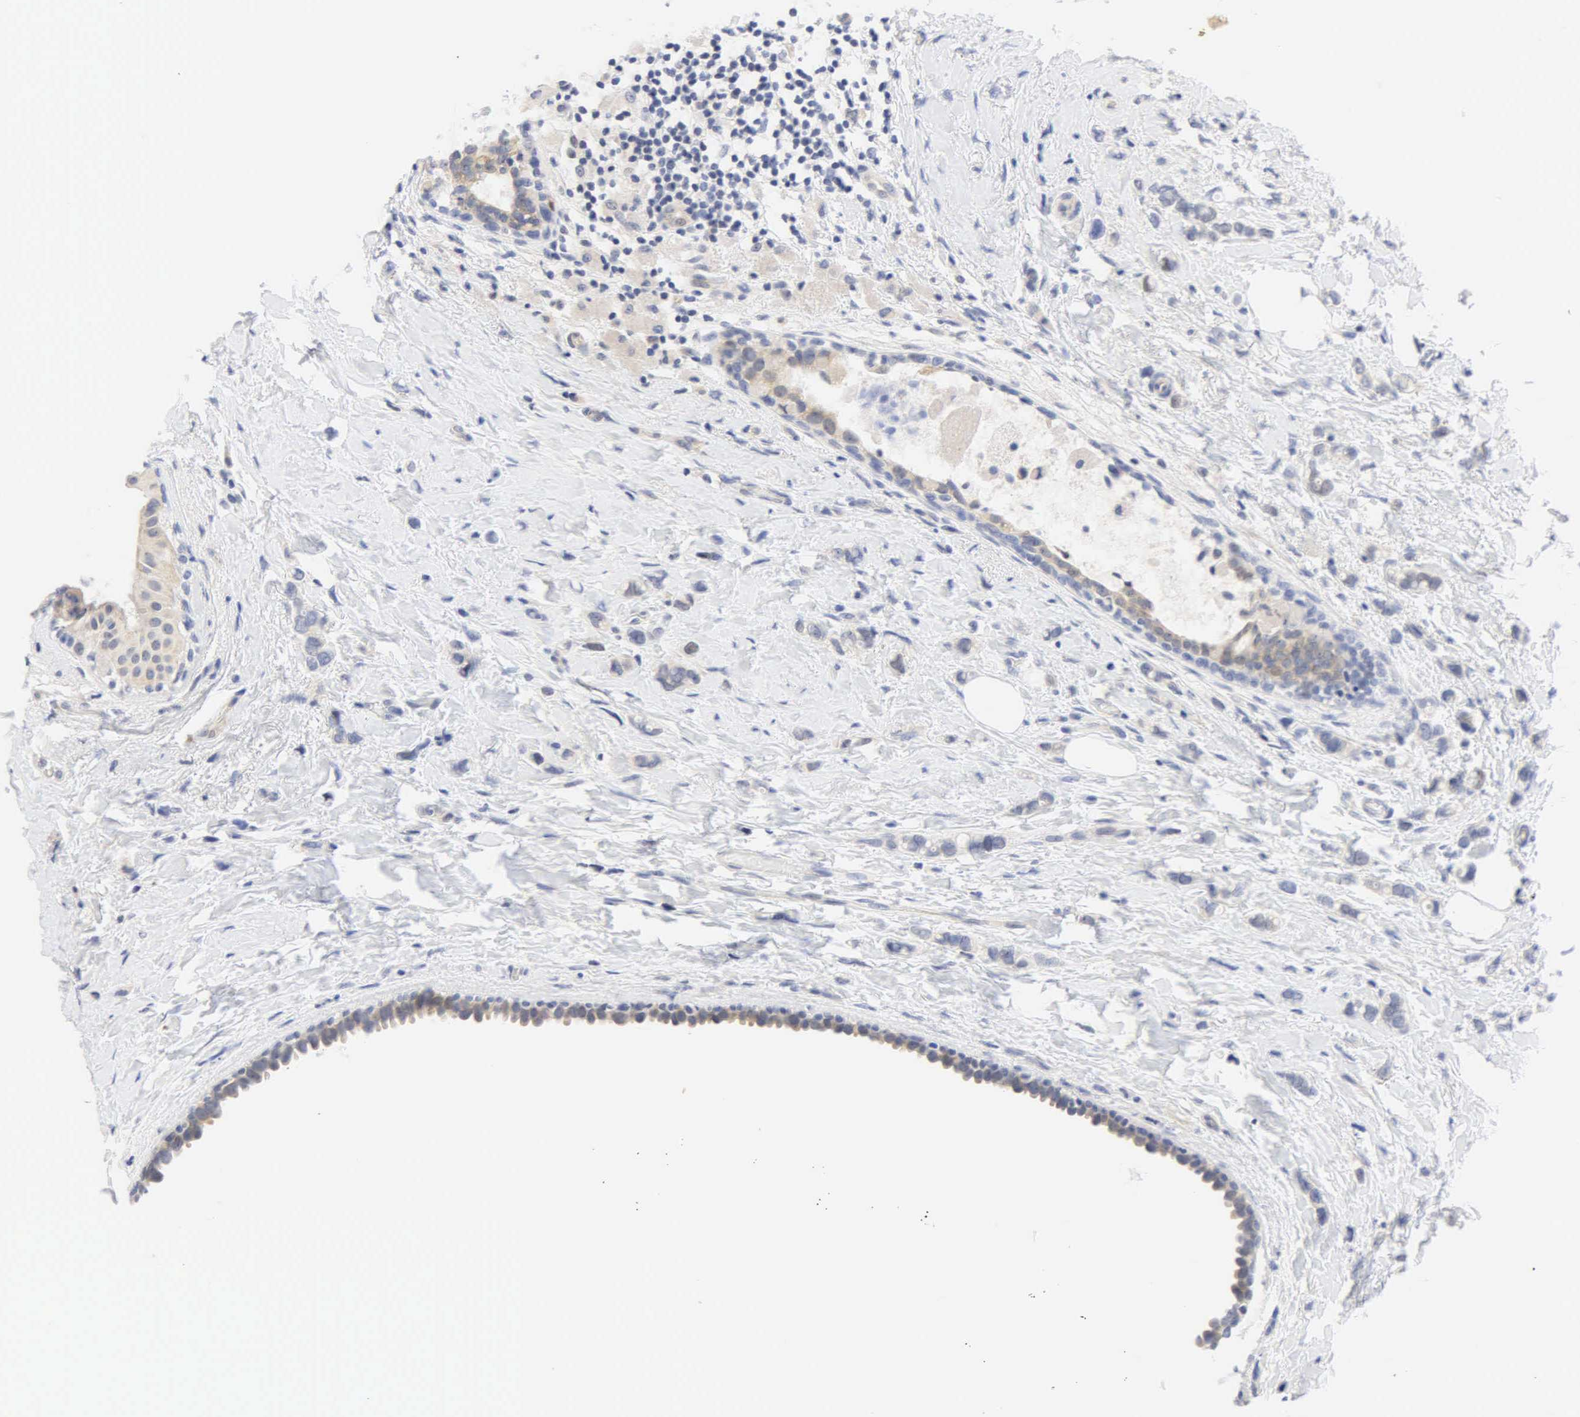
{"staining": {"intensity": "negative", "quantity": "none", "location": "none"}, "tissue": "breast cancer", "cell_type": "Tumor cells", "image_type": "cancer", "snomed": [{"axis": "morphology", "description": "Duct carcinoma"}, {"axis": "topography", "description": "Breast"}], "caption": "Immunohistochemistry image of breast cancer (invasive ductal carcinoma) stained for a protein (brown), which shows no expression in tumor cells. (DAB (3,3'-diaminobenzidine) IHC, high magnification).", "gene": "PGR", "patient": {"sex": "female", "age": 72}}